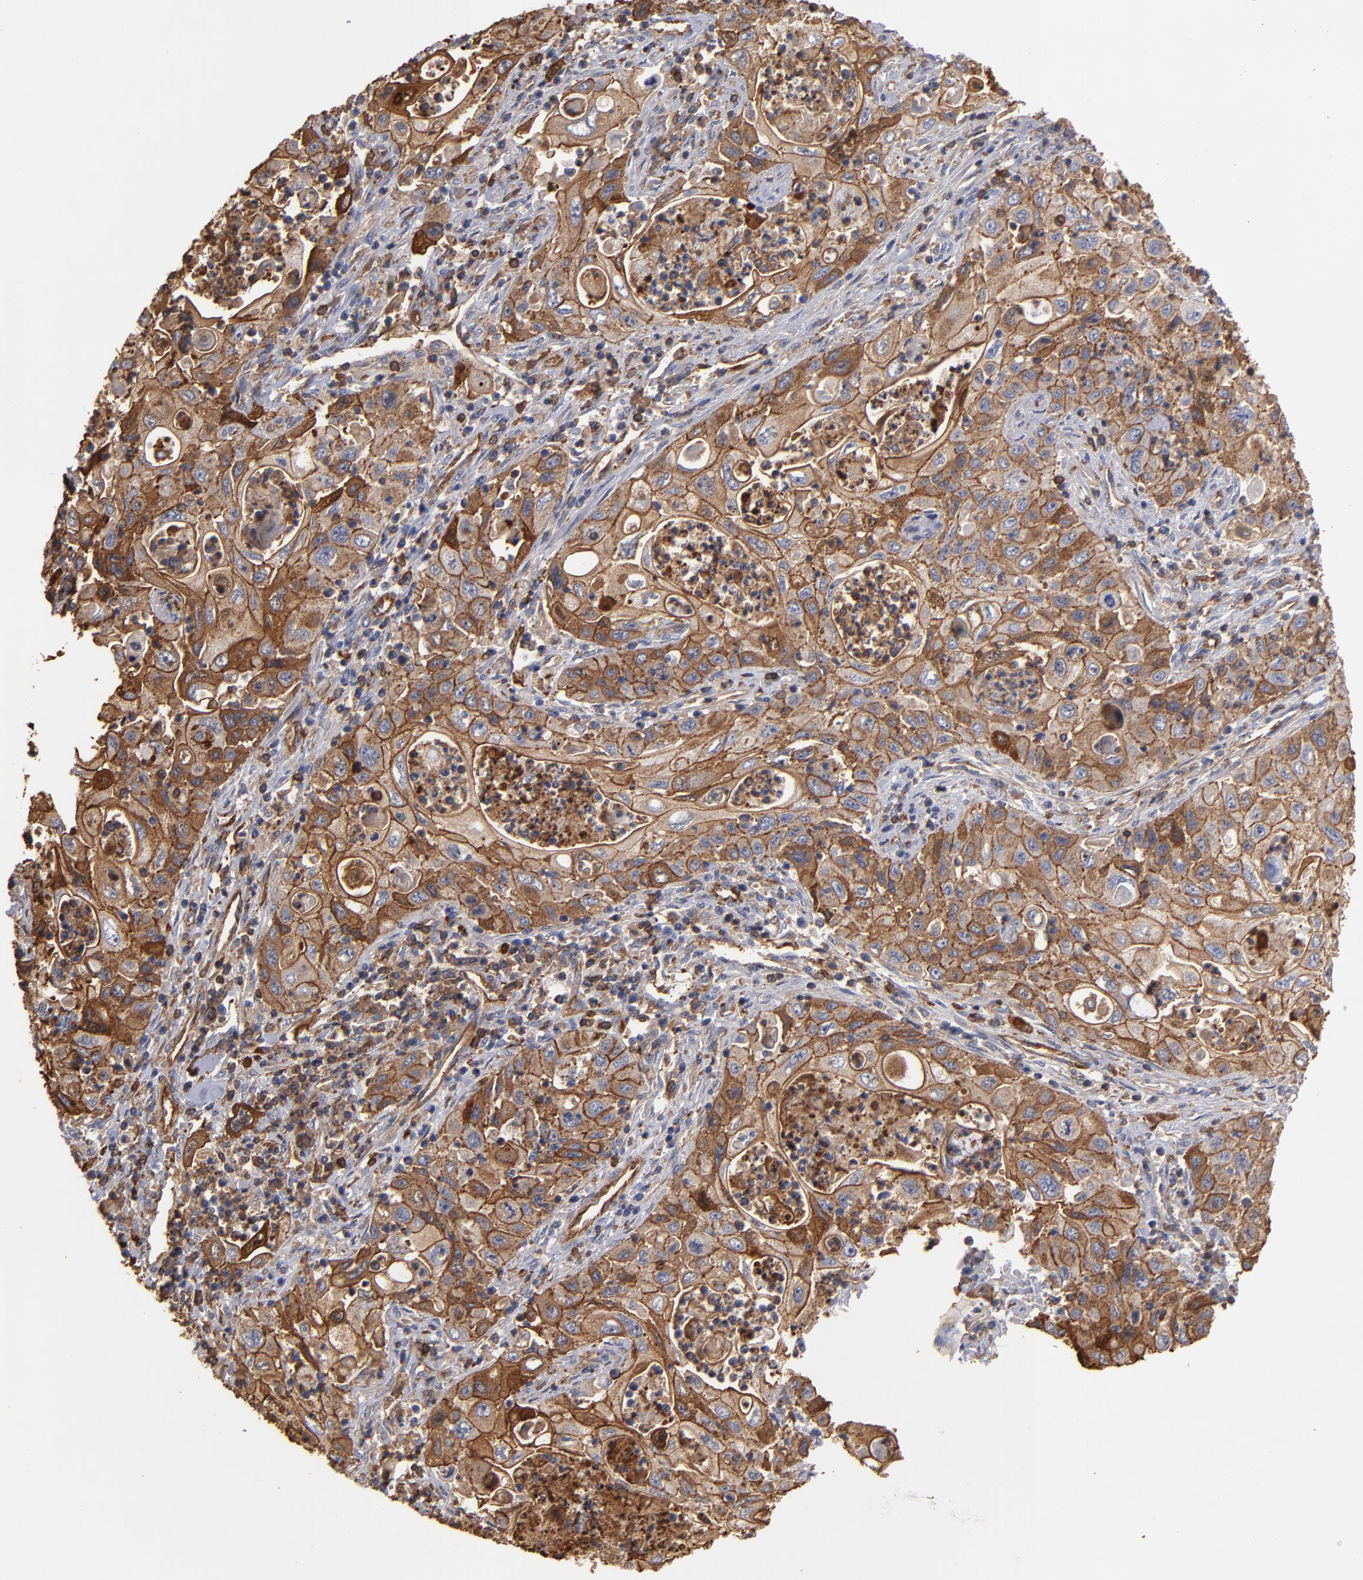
{"staining": {"intensity": "moderate", "quantity": ">75%", "location": "cytoplasmic/membranous"}, "tissue": "pancreatic cancer", "cell_type": "Tumor cells", "image_type": "cancer", "snomed": [{"axis": "morphology", "description": "Adenocarcinoma, NOS"}, {"axis": "topography", "description": "Pancreas"}], "caption": "A brown stain labels moderate cytoplasmic/membranous staining of a protein in human pancreatic cancer (adenocarcinoma) tumor cells.", "gene": "ACTN4", "patient": {"sex": "male", "age": 70}}